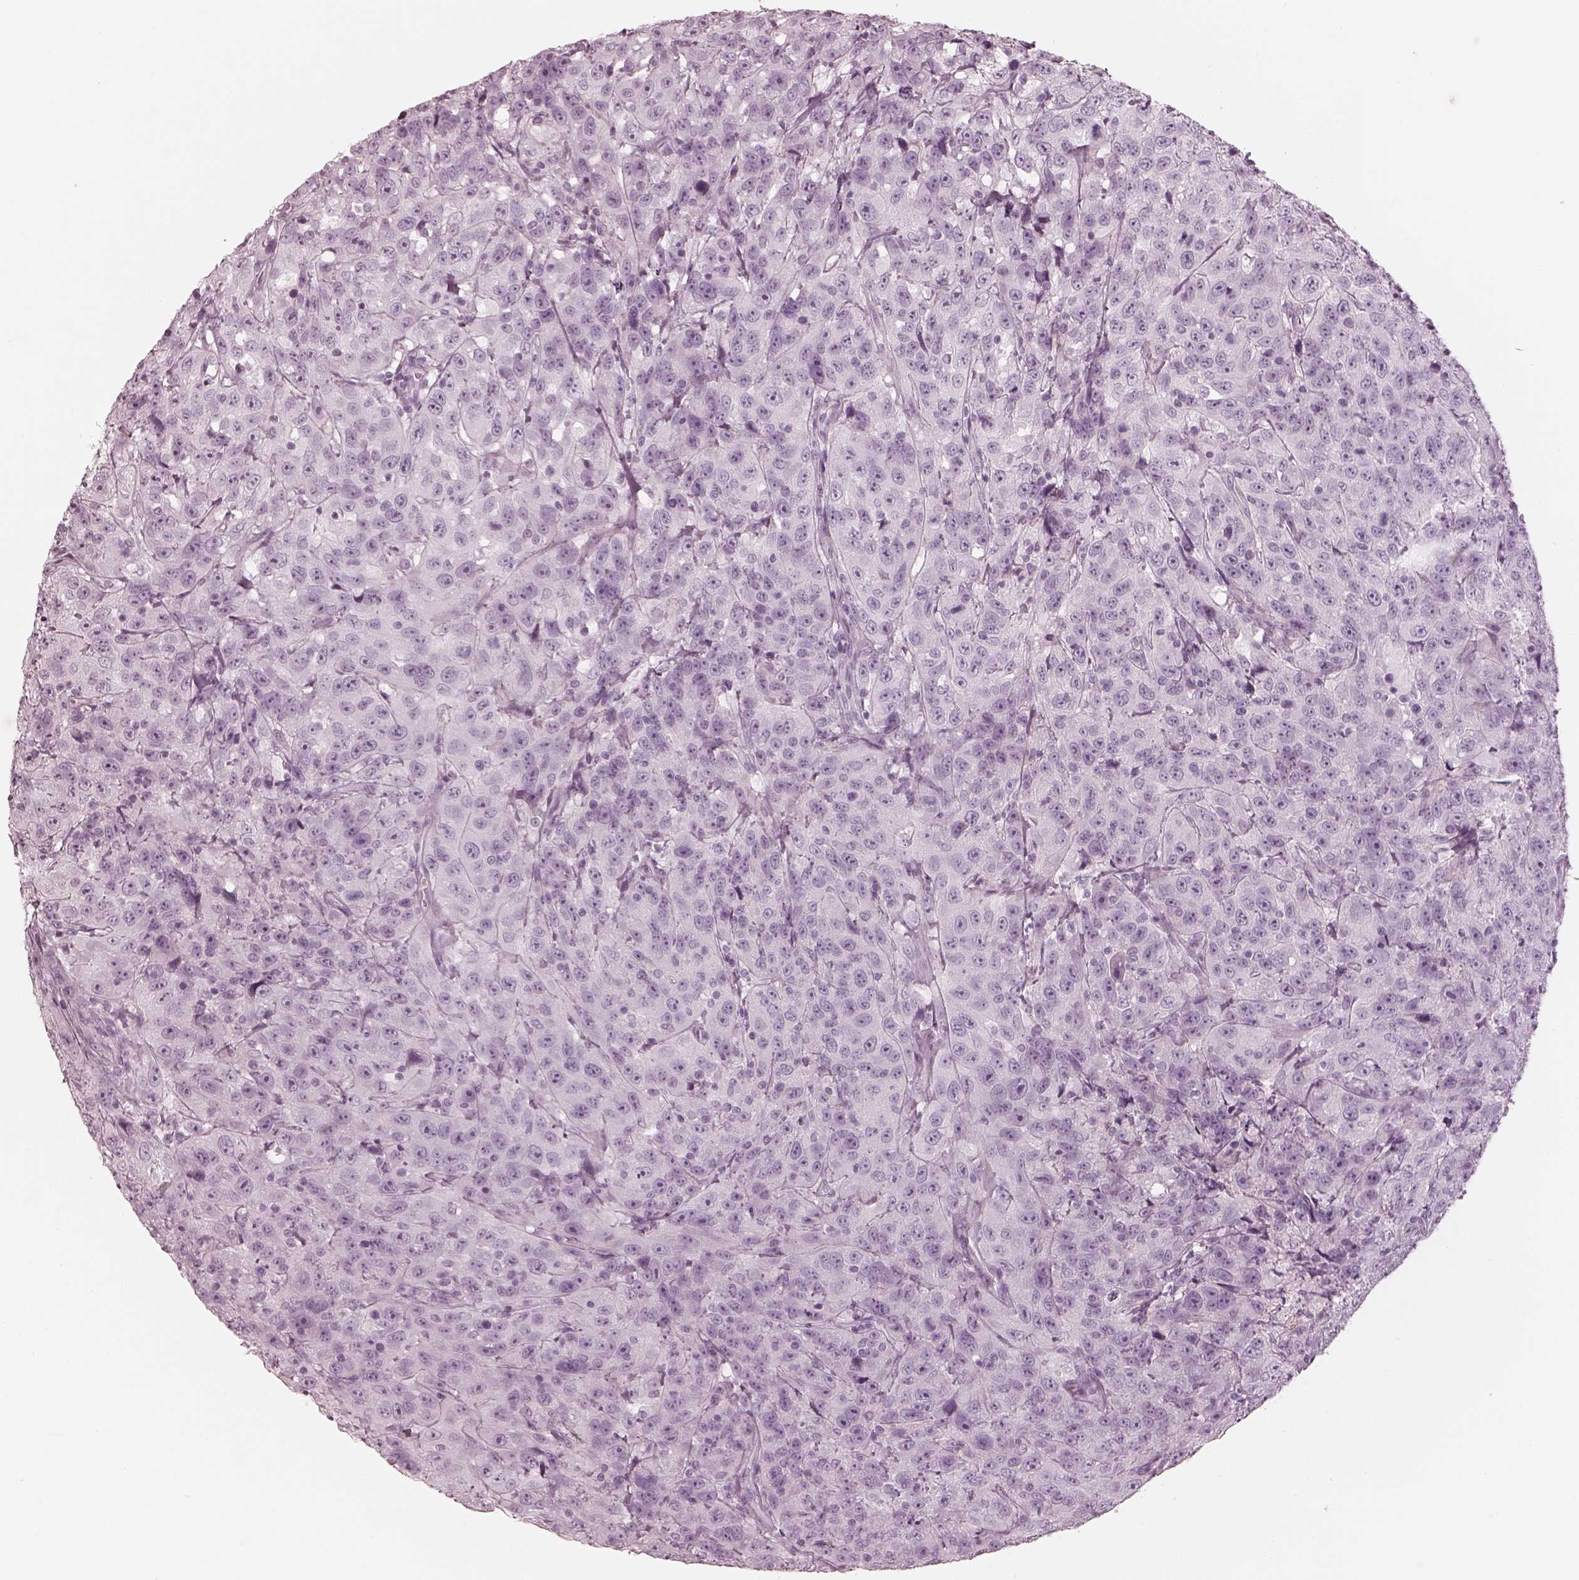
{"staining": {"intensity": "negative", "quantity": "none", "location": "none"}, "tissue": "urothelial cancer", "cell_type": "Tumor cells", "image_type": "cancer", "snomed": [{"axis": "morphology", "description": "Urothelial carcinoma, NOS"}, {"axis": "morphology", "description": "Urothelial carcinoma, High grade"}, {"axis": "topography", "description": "Urinary bladder"}], "caption": "Immunohistochemistry of human transitional cell carcinoma shows no expression in tumor cells.", "gene": "OPN4", "patient": {"sex": "female", "age": 73}}